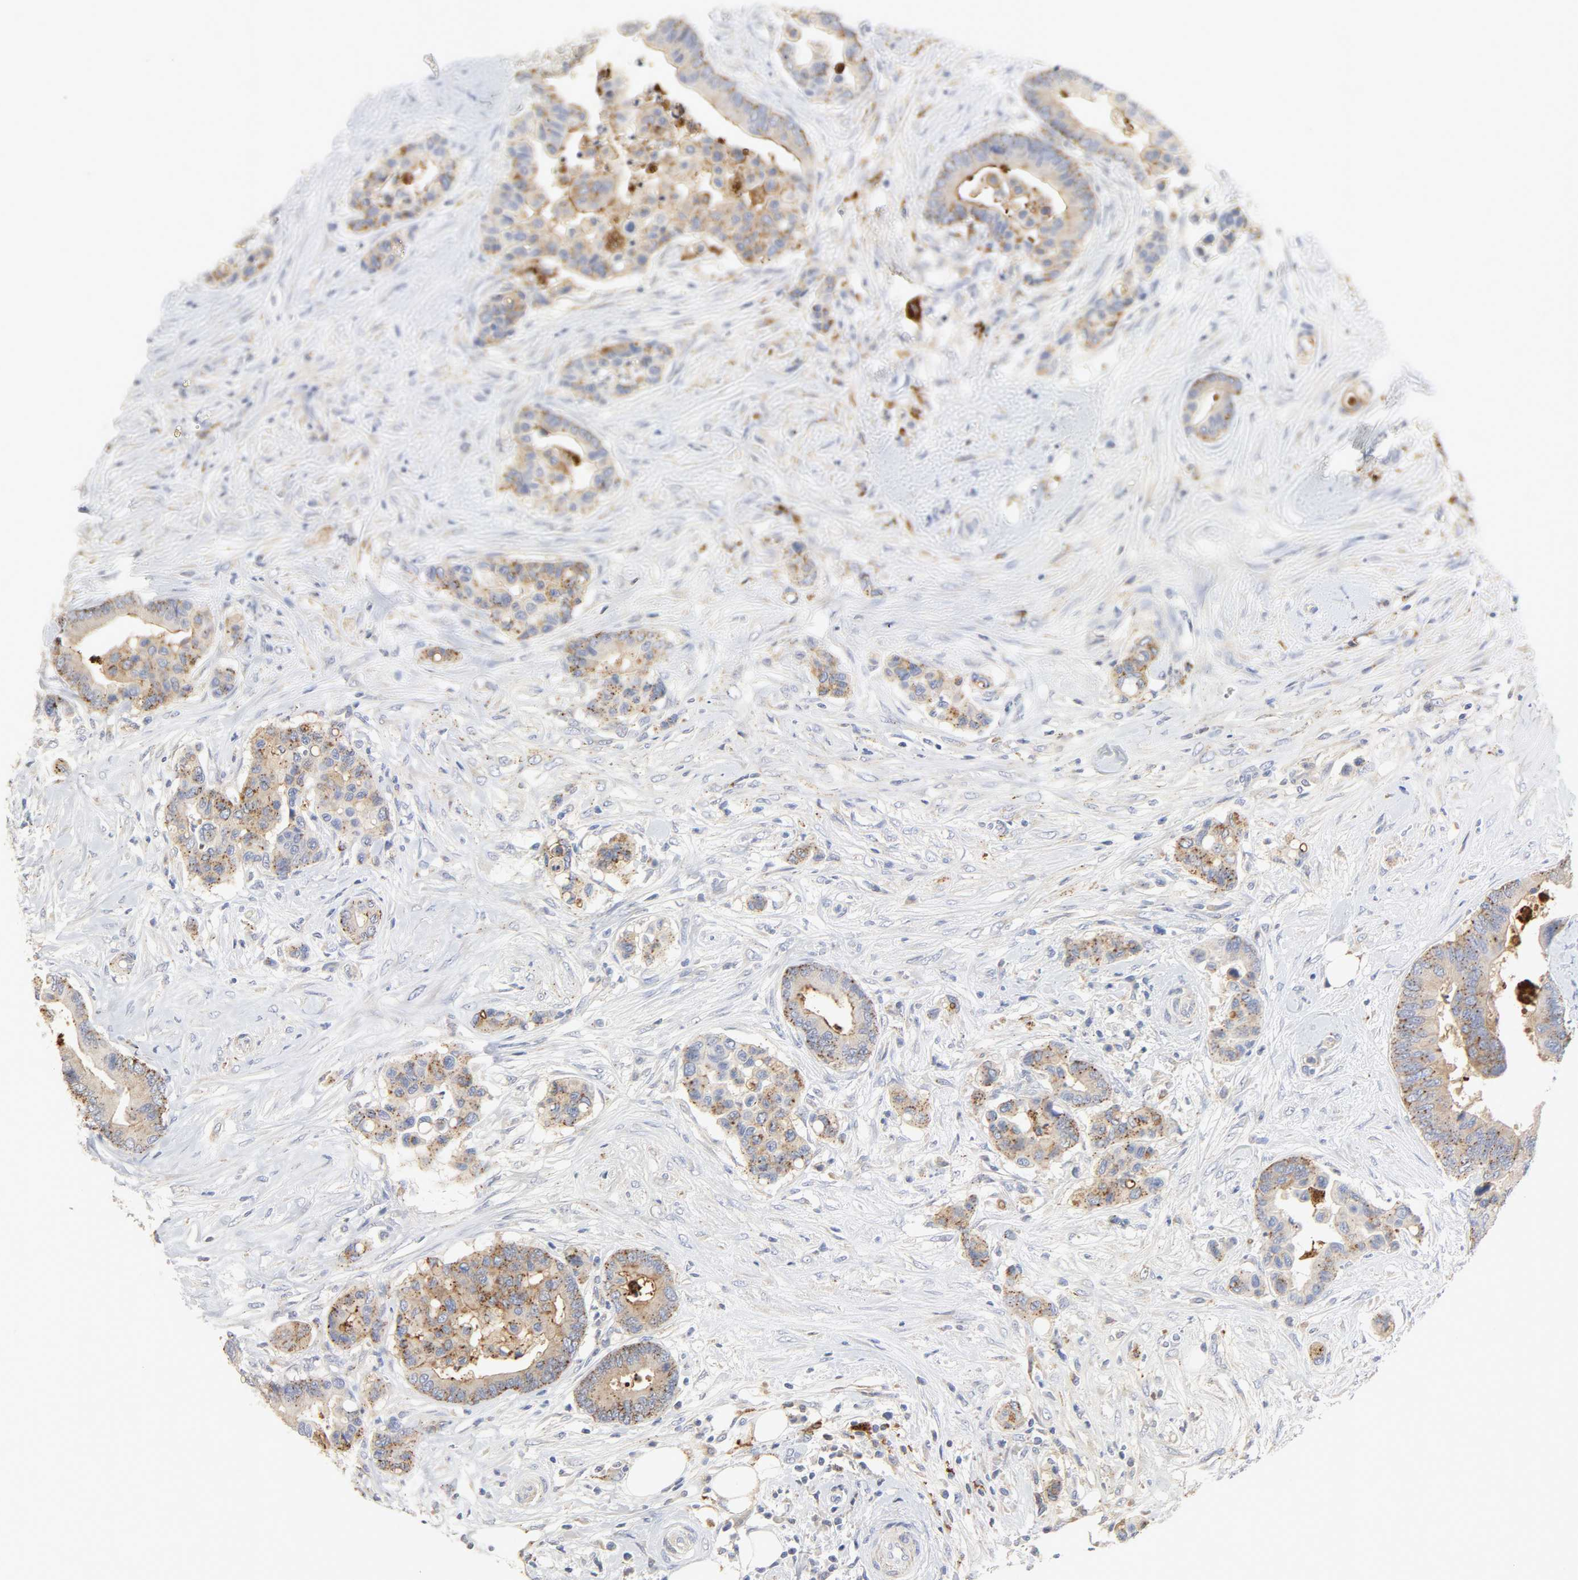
{"staining": {"intensity": "moderate", "quantity": ">75%", "location": "cytoplasmic/membranous"}, "tissue": "colorectal cancer", "cell_type": "Tumor cells", "image_type": "cancer", "snomed": [{"axis": "morphology", "description": "Adenocarcinoma, NOS"}, {"axis": "topography", "description": "Colon"}], "caption": "Moderate cytoplasmic/membranous protein positivity is seen in about >75% of tumor cells in colorectal adenocarcinoma. The protein is stained brown, and the nuclei are stained in blue (DAB (3,3'-diaminobenzidine) IHC with brightfield microscopy, high magnification).", "gene": "MAGEB17", "patient": {"sex": "male", "age": 82}}